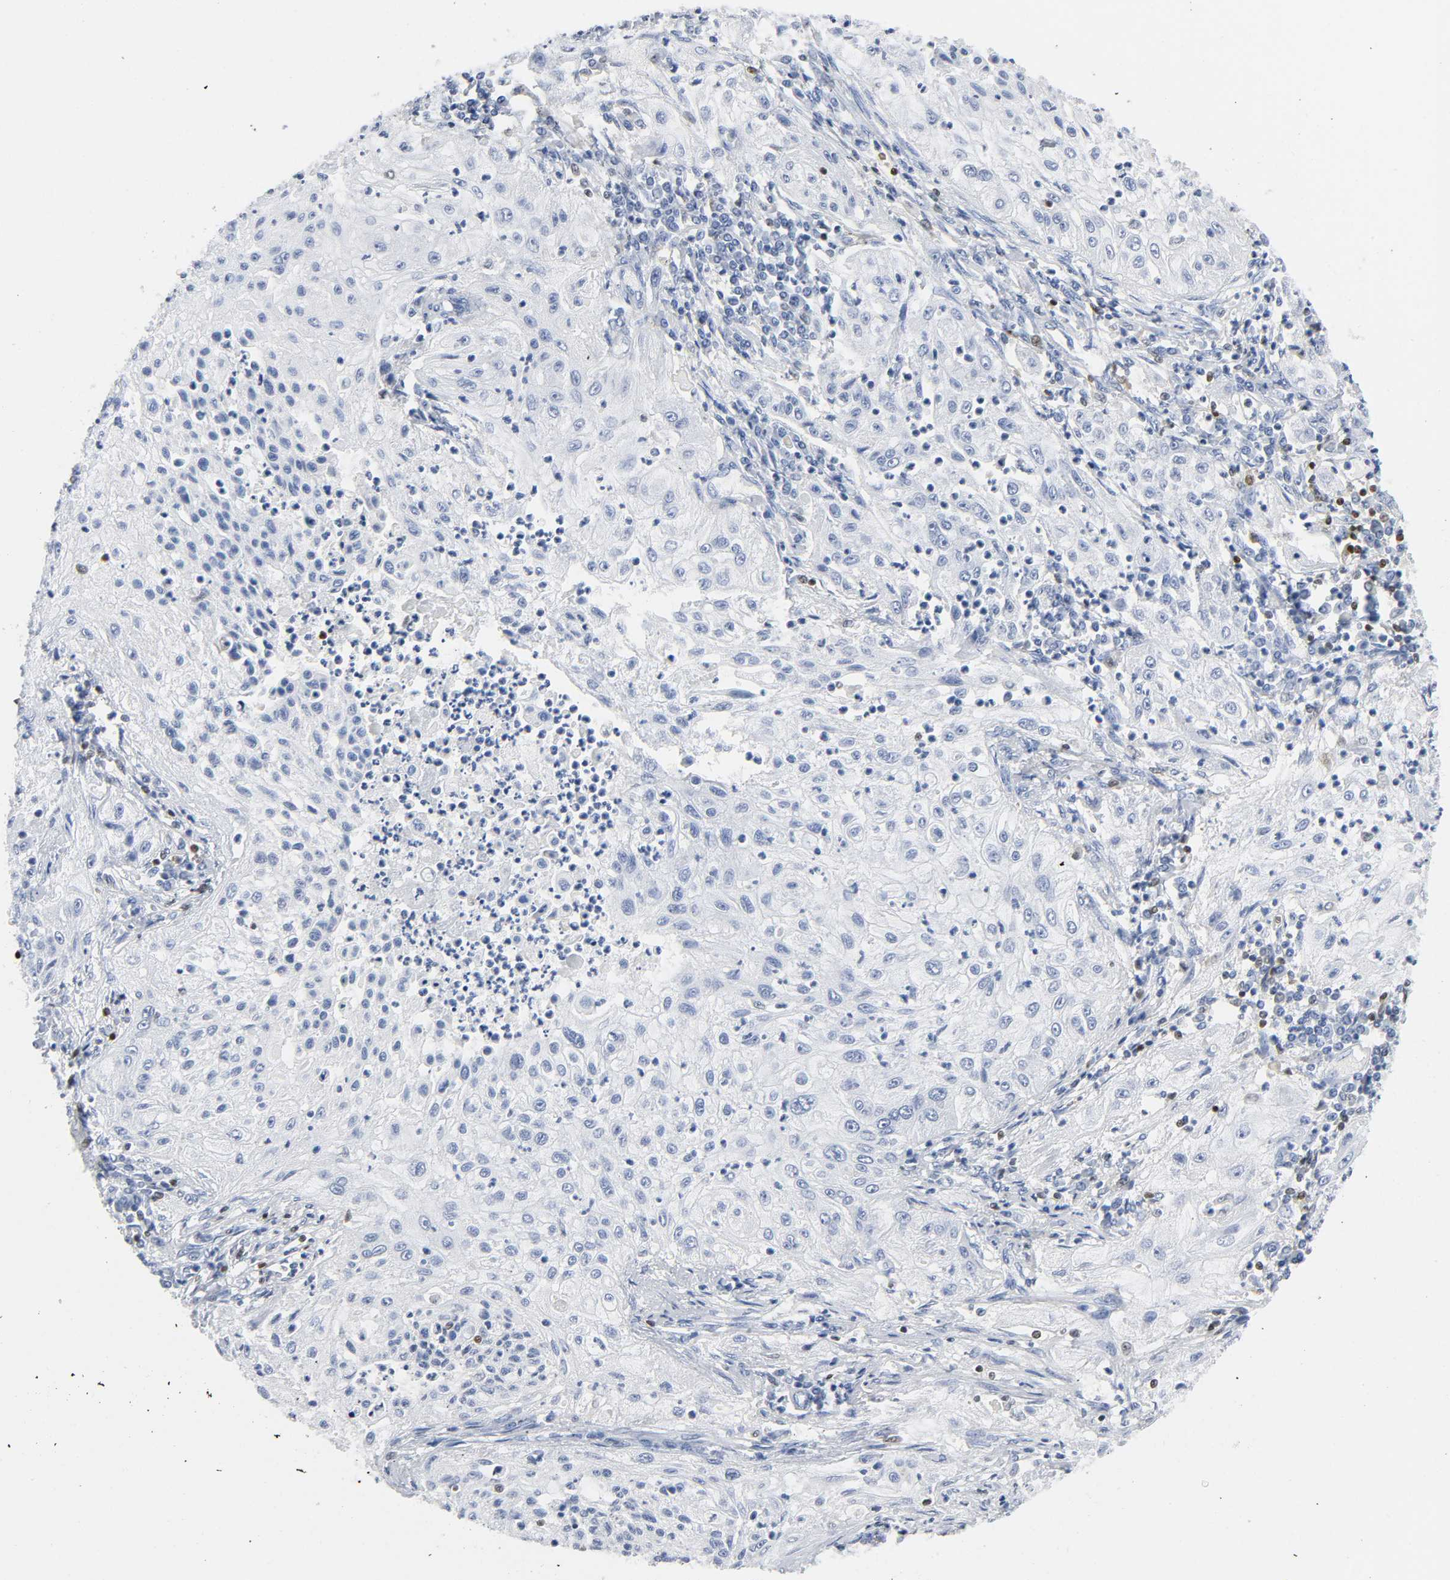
{"staining": {"intensity": "negative", "quantity": "none", "location": "none"}, "tissue": "lung cancer", "cell_type": "Tumor cells", "image_type": "cancer", "snomed": [{"axis": "morphology", "description": "Inflammation, NOS"}, {"axis": "morphology", "description": "Squamous cell carcinoma, NOS"}, {"axis": "topography", "description": "Lymph node"}, {"axis": "topography", "description": "Soft tissue"}, {"axis": "topography", "description": "Lung"}], "caption": "High power microscopy histopathology image of an immunohistochemistry (IHC) histopathology image of lung cancer, revealing no significant staining in tumor cells.", "gene": "DOK2", "patient": {"sex": "male", "age": 66}}